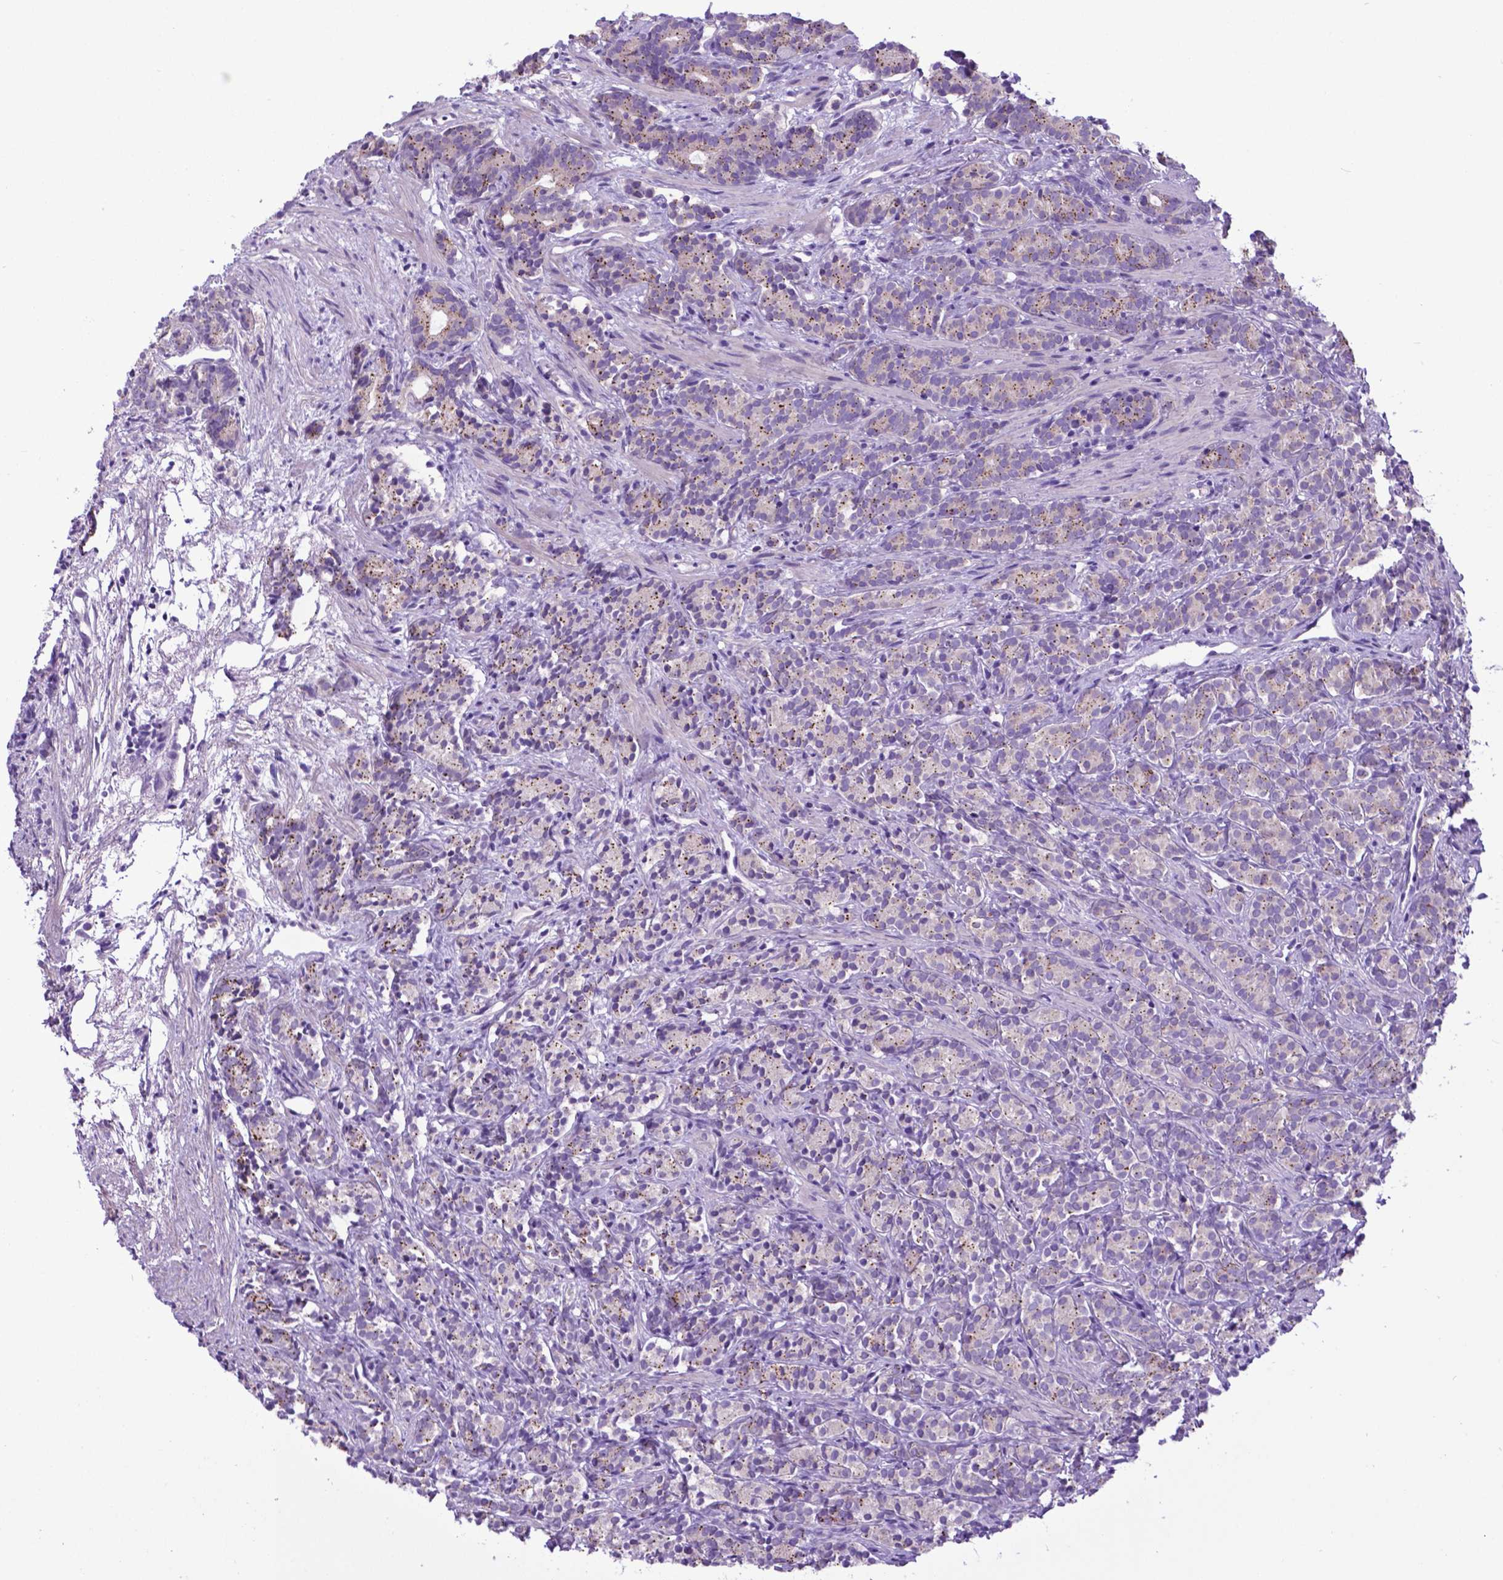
{"staining": {"intensity": "weak", "quantity": "25%-75%", "location": "cytoplasmic/membranous"}, "tissue": "prostate cancer", "cell_type": "Tumor cells", "image_type": "cancer", "snomed": [{"axis": "morphology", "description": "Adenocarcinoma, High grade"}, {"axis": "topography", "description": "Prostate"}], "caption": "High-grade adenocarcinoma (prostate) was stained to show a protein in brown. There is low levels of weak cytoplasmic/membranous expression in approximately 25%-75% of tumor cells.", "gene": "ADRA2B", "patient": {"sex": "male", "age": 84}}